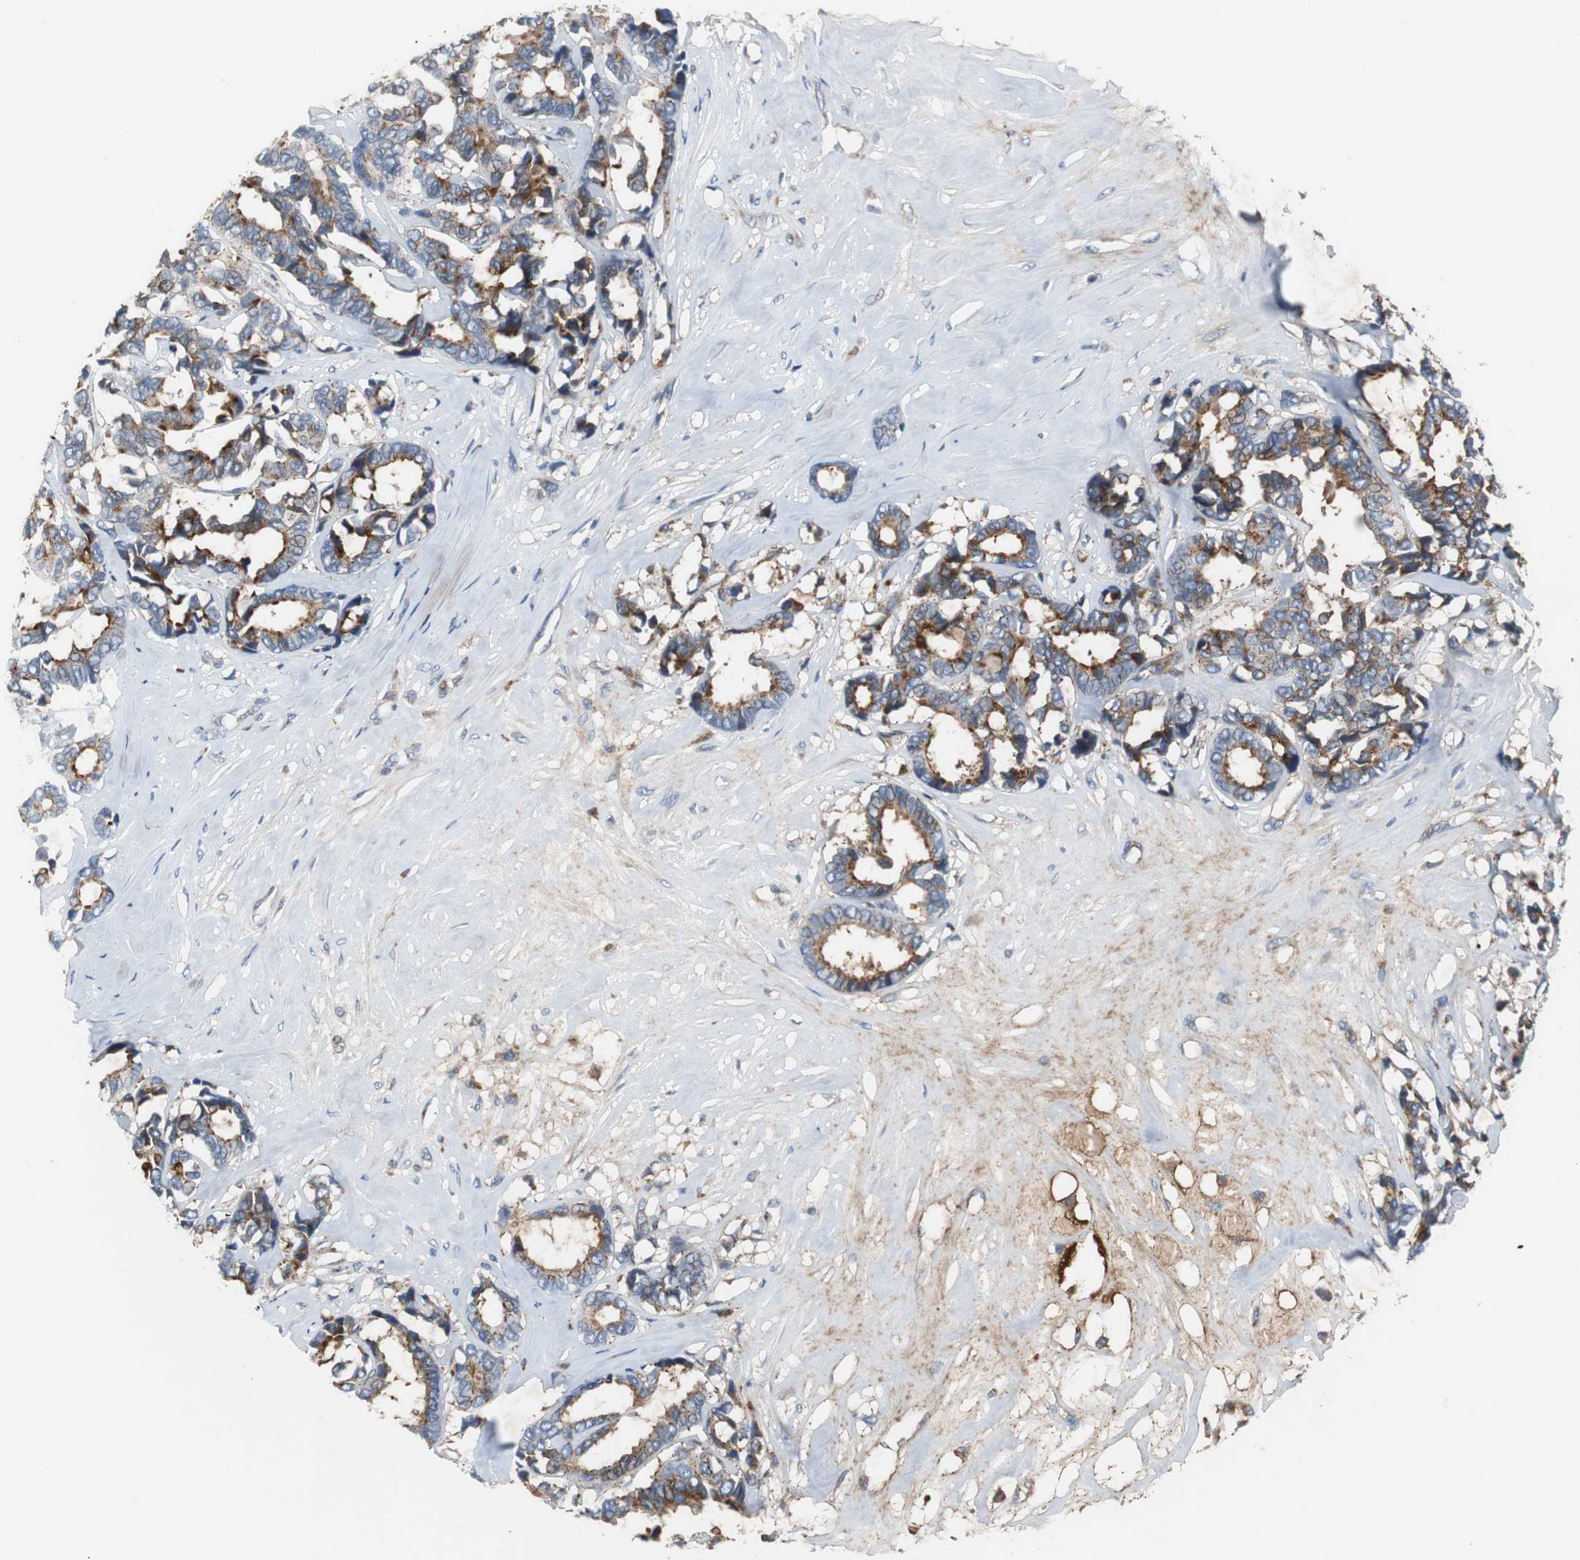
{"staining": {"intensity": "strong", "quantity": "25%-75%", "location": "cytoplasmic/membranous"}, "tissue": "breast cancer", "cell_type": "Tumor cells", "image_type": "cancer", "snomed": [{"axis": "morphology", "description": "Duct carcinoma"}, {"axis": "topography", "description": "Breast"}], "caption": "Protein expression analysis of human invasive ductal carcinoma (breast) reveals strong cytoplasmic/membranous positivity in approximately 25%-75% of tumor cells.", "gene": "SORT1", "patient": {"sex": "female", "age": 87}}